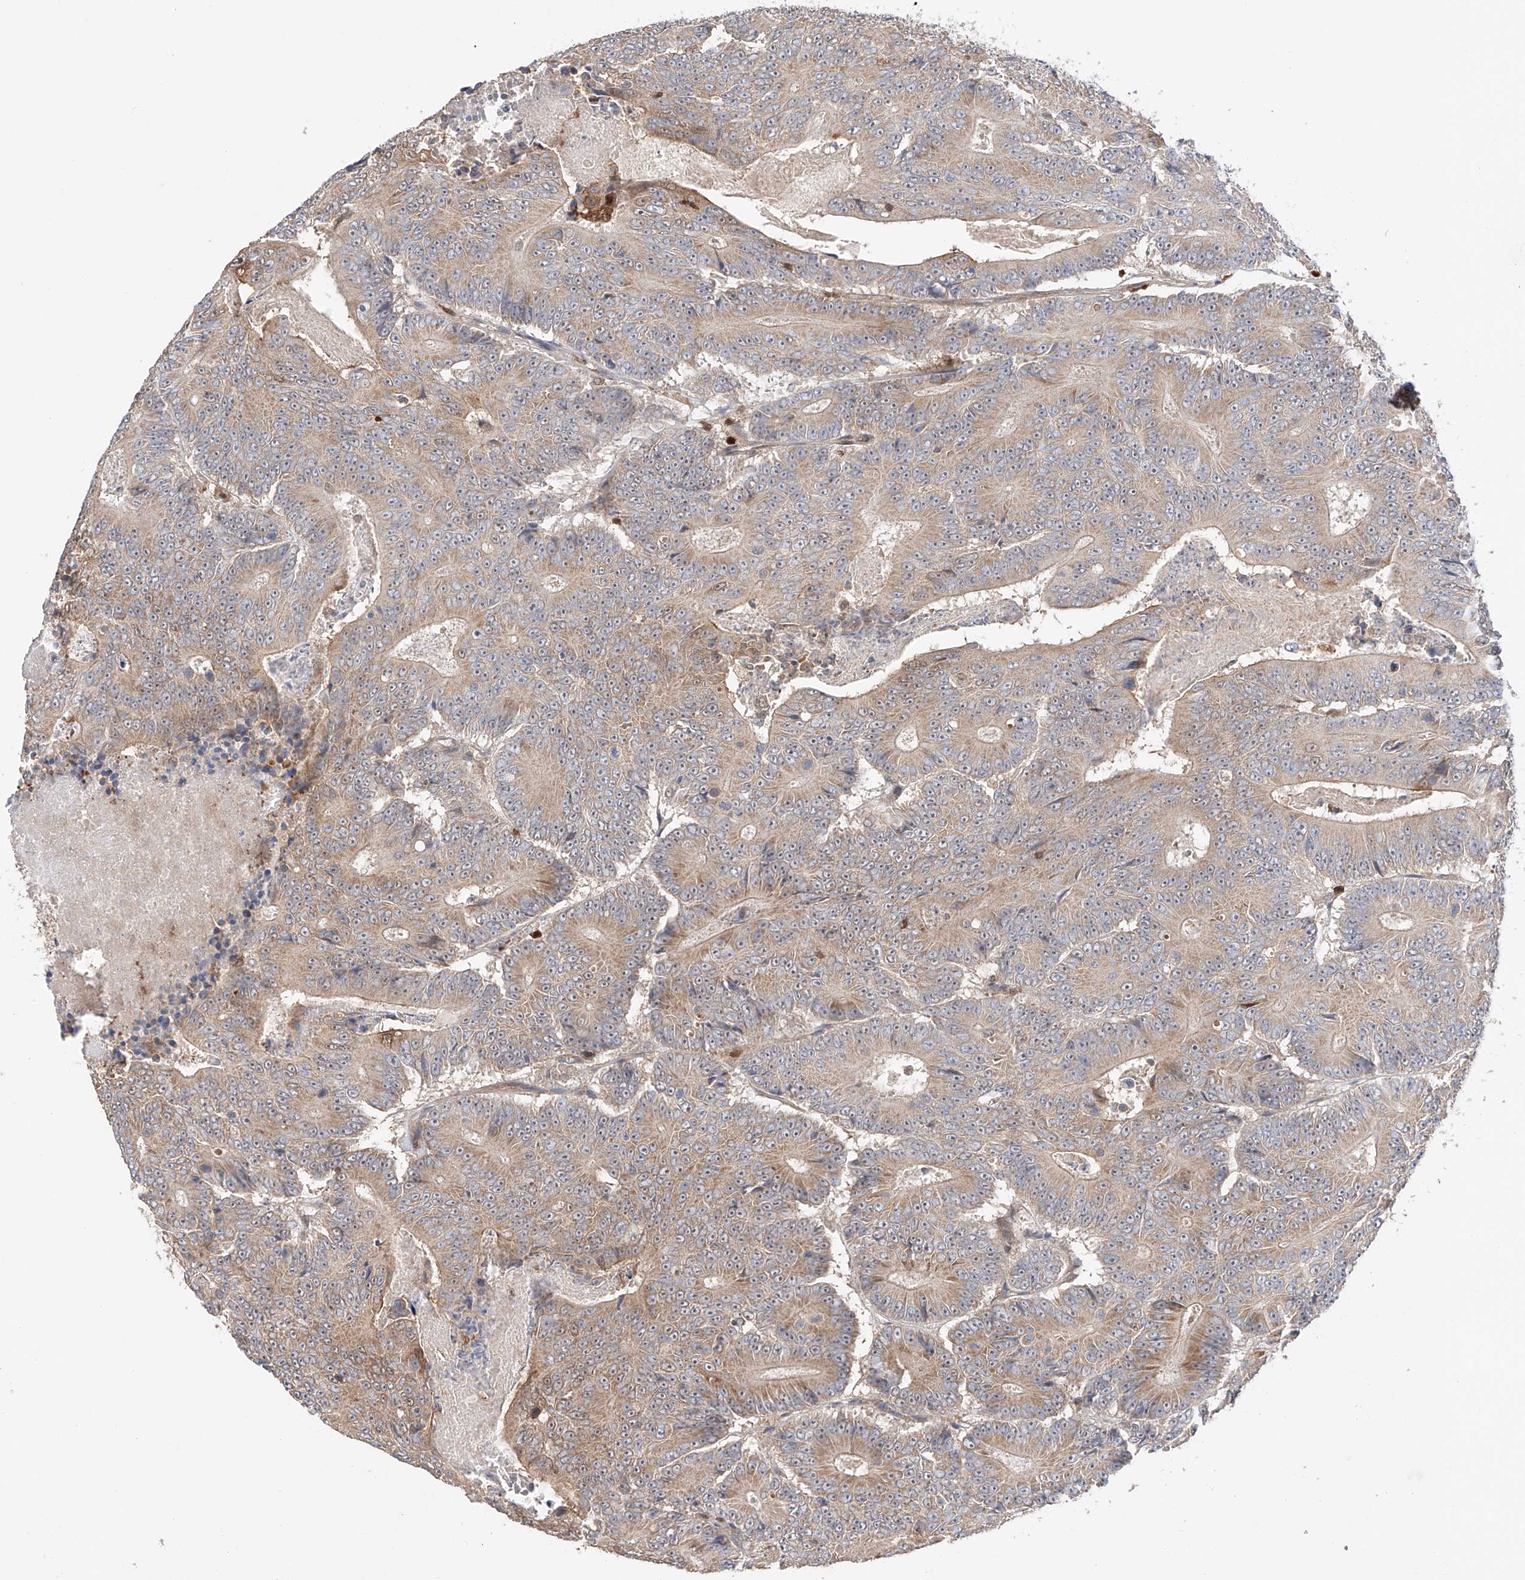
{"staining": {"intensity": "moderate", "quantity": "25%-75%", "location": "cytoplasmic/membranous"}, "tissue": "colorectal cancer", "cell_type": "Tumor cells", "image_type": "cancer", "snomed": [{"axis": "morphology", "description": "Adenocarcinoma, NOS"}, {"axis": "topography", "description": "Colon"}], "caption": "This is an image of immunohistochemistry (IHC) staining of adenocarcinoma (colorectal), which shows moderate expression in the cytoplasmic/membranous of tumor cells.", "gene": "IGSF22", "patient": {"sex": "male", "age": 83}}